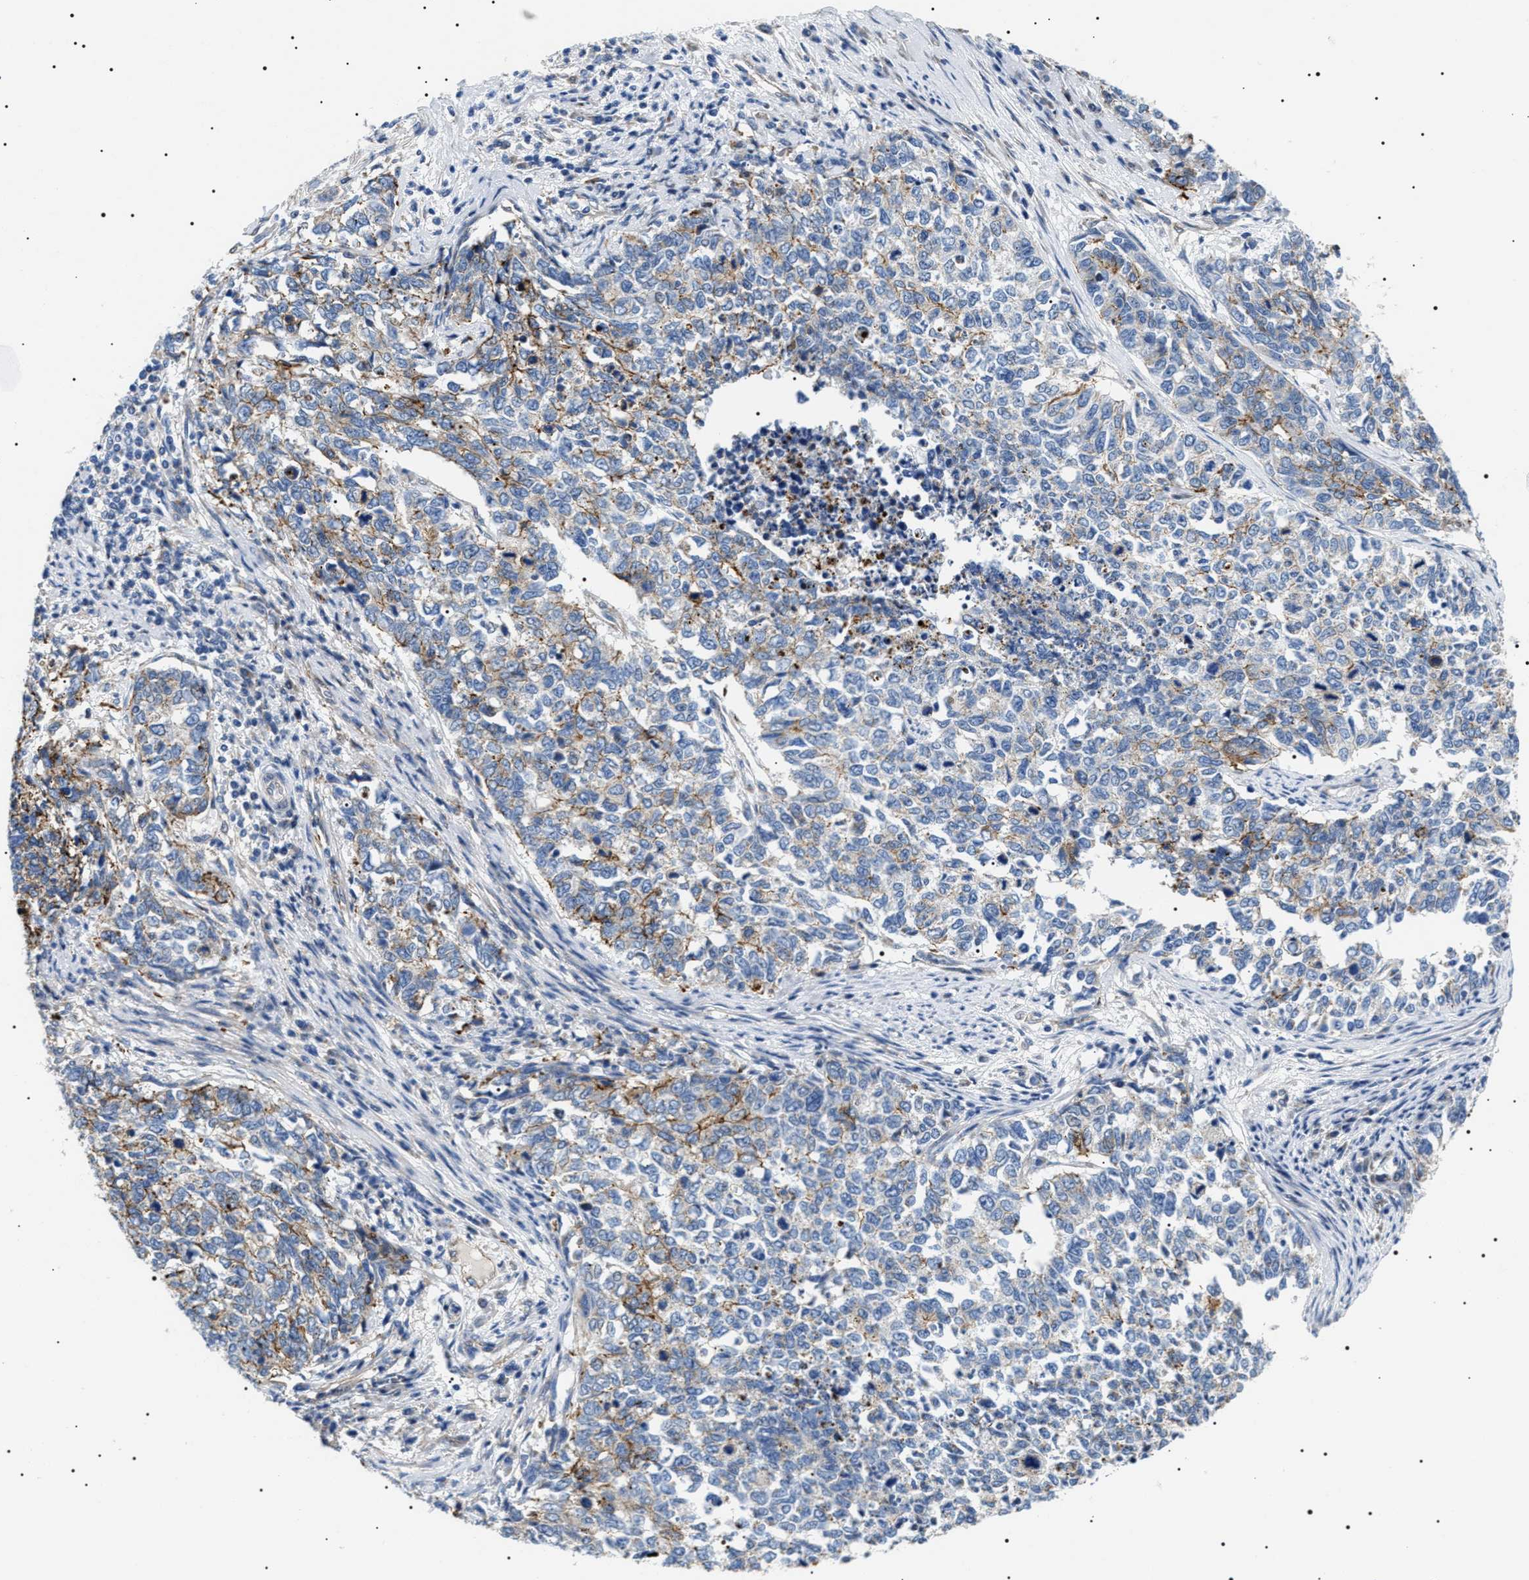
{"staining": {"intensity": "moderate", "quantity": "25%-75%", "location": "cytoplasmic/membranous"}, "tissue": "cervical cancer", "cell_type": "Tumor cells", "image_type": "cancer", "snomed": [{"axis": "morphology", "description": "Squamous cell carcinoma, NOS"}, {"axis": "topography", "description": "Cervix"}], "caption": "An IHC micrograph of tumor tissue is shown. Protein staining in brown labels moderate cytoplasmic/membranous positivity in cervical cancer (squamous cell carcinoma) within tumor cells. The staining was performed using DAB to visualize the protein expression in brown, while the nuclei were stained in blue with hematoxylin (Magnification: 20x).", "gene": "TMEM222", "patient": {"sex": "female", "age": 63}}